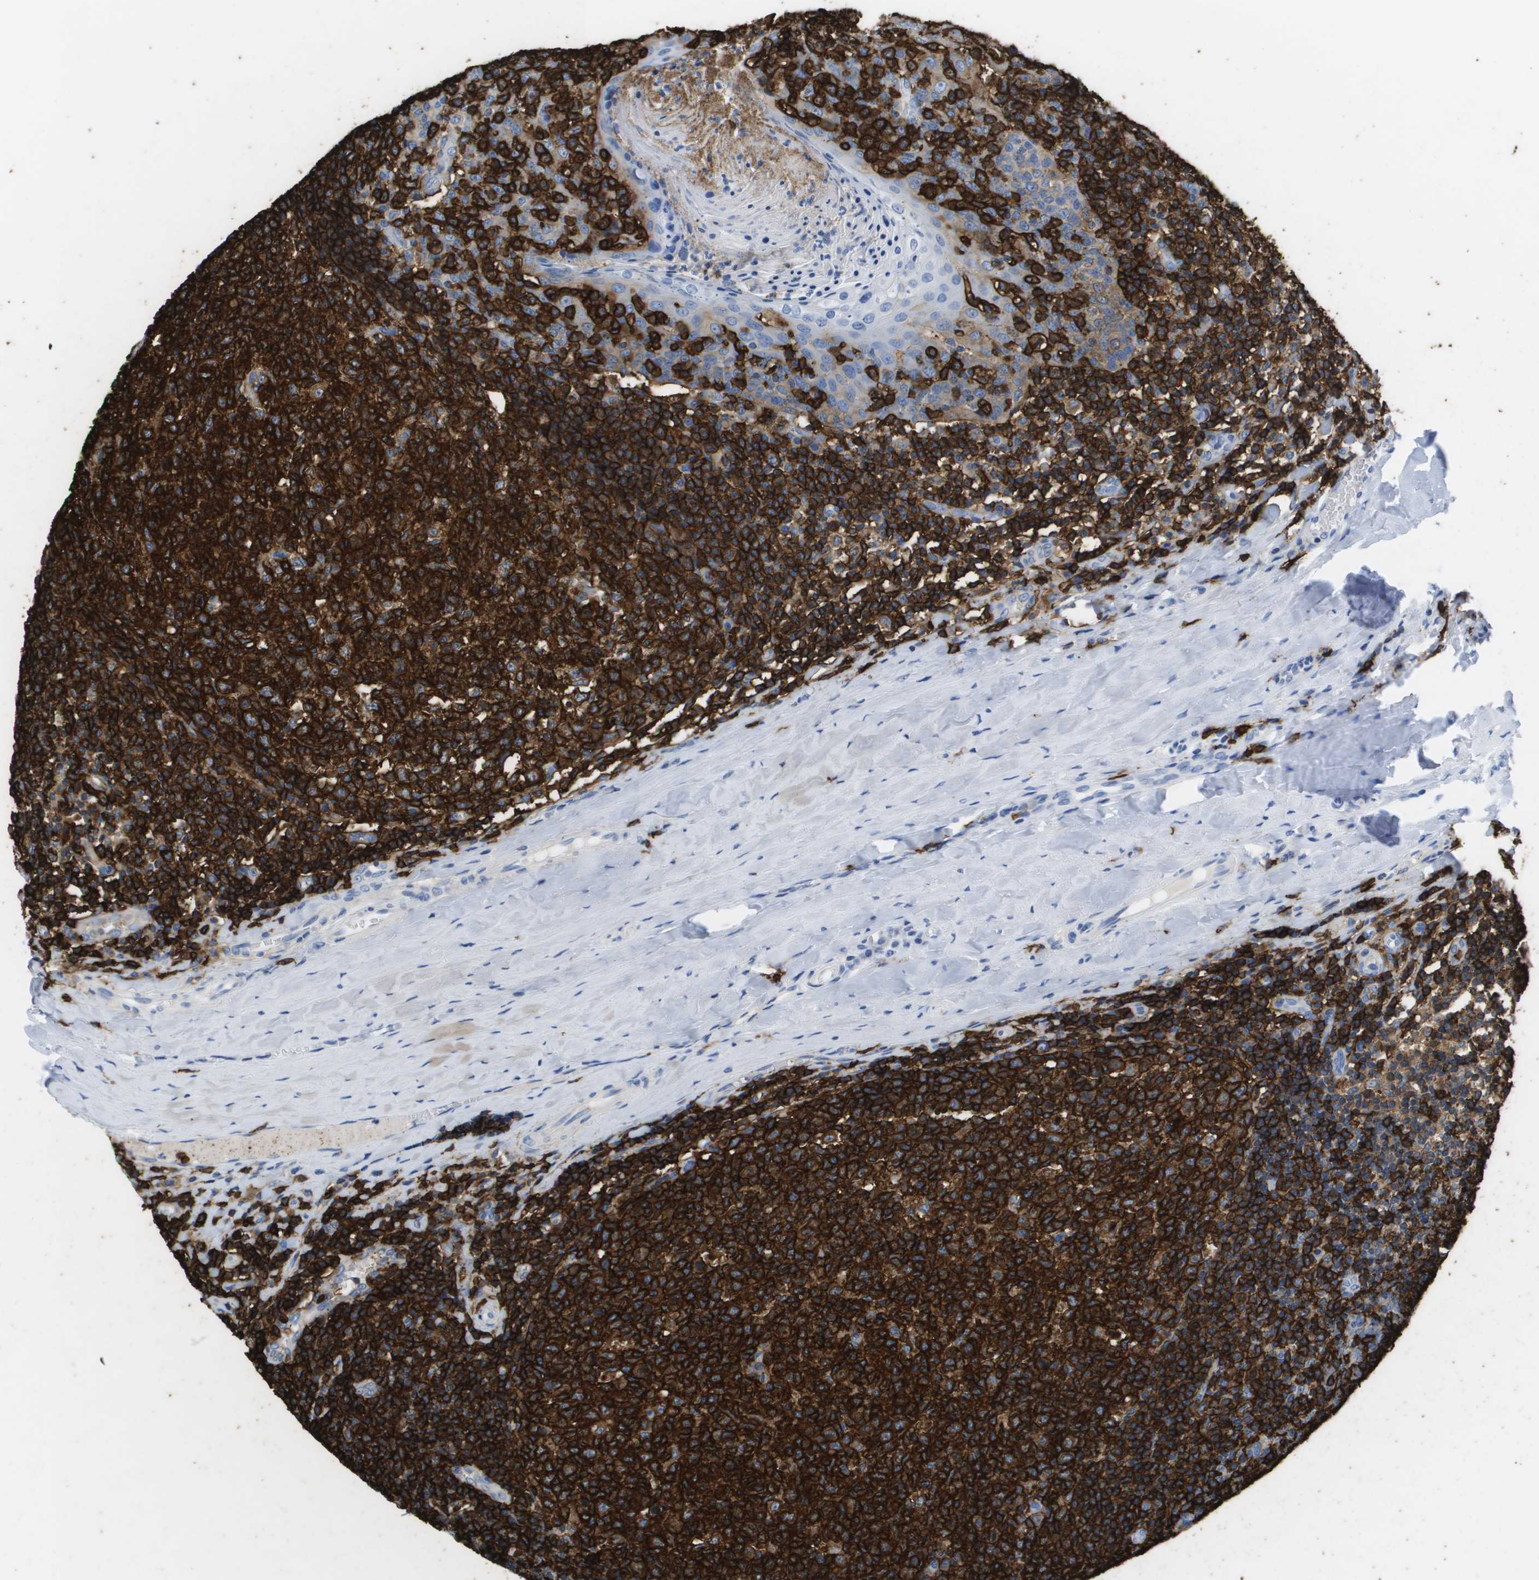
{"staining": {"intensity": "strong", "quantity": ">75%", "location": "cytoplasmic/membranous"}, "tissue": "tonsil", "cell_type": "Germinal center cells", "image_type": "normal", "snomed": [{"axis": "morphology", "description": "Normal tissue, NOS"}, {"axis": "topography", "description": "Tonsil"}], "caption": "An immunohistochemistry (IHC) photomicrograph of unremarkable tissue is shown. Protein staining in brown labels strong cytoplasmic/membranous positivity in tonsil within germinal center cells.", "gene": "MS4A1", "patient": {"sex": "female", "age": 19}}